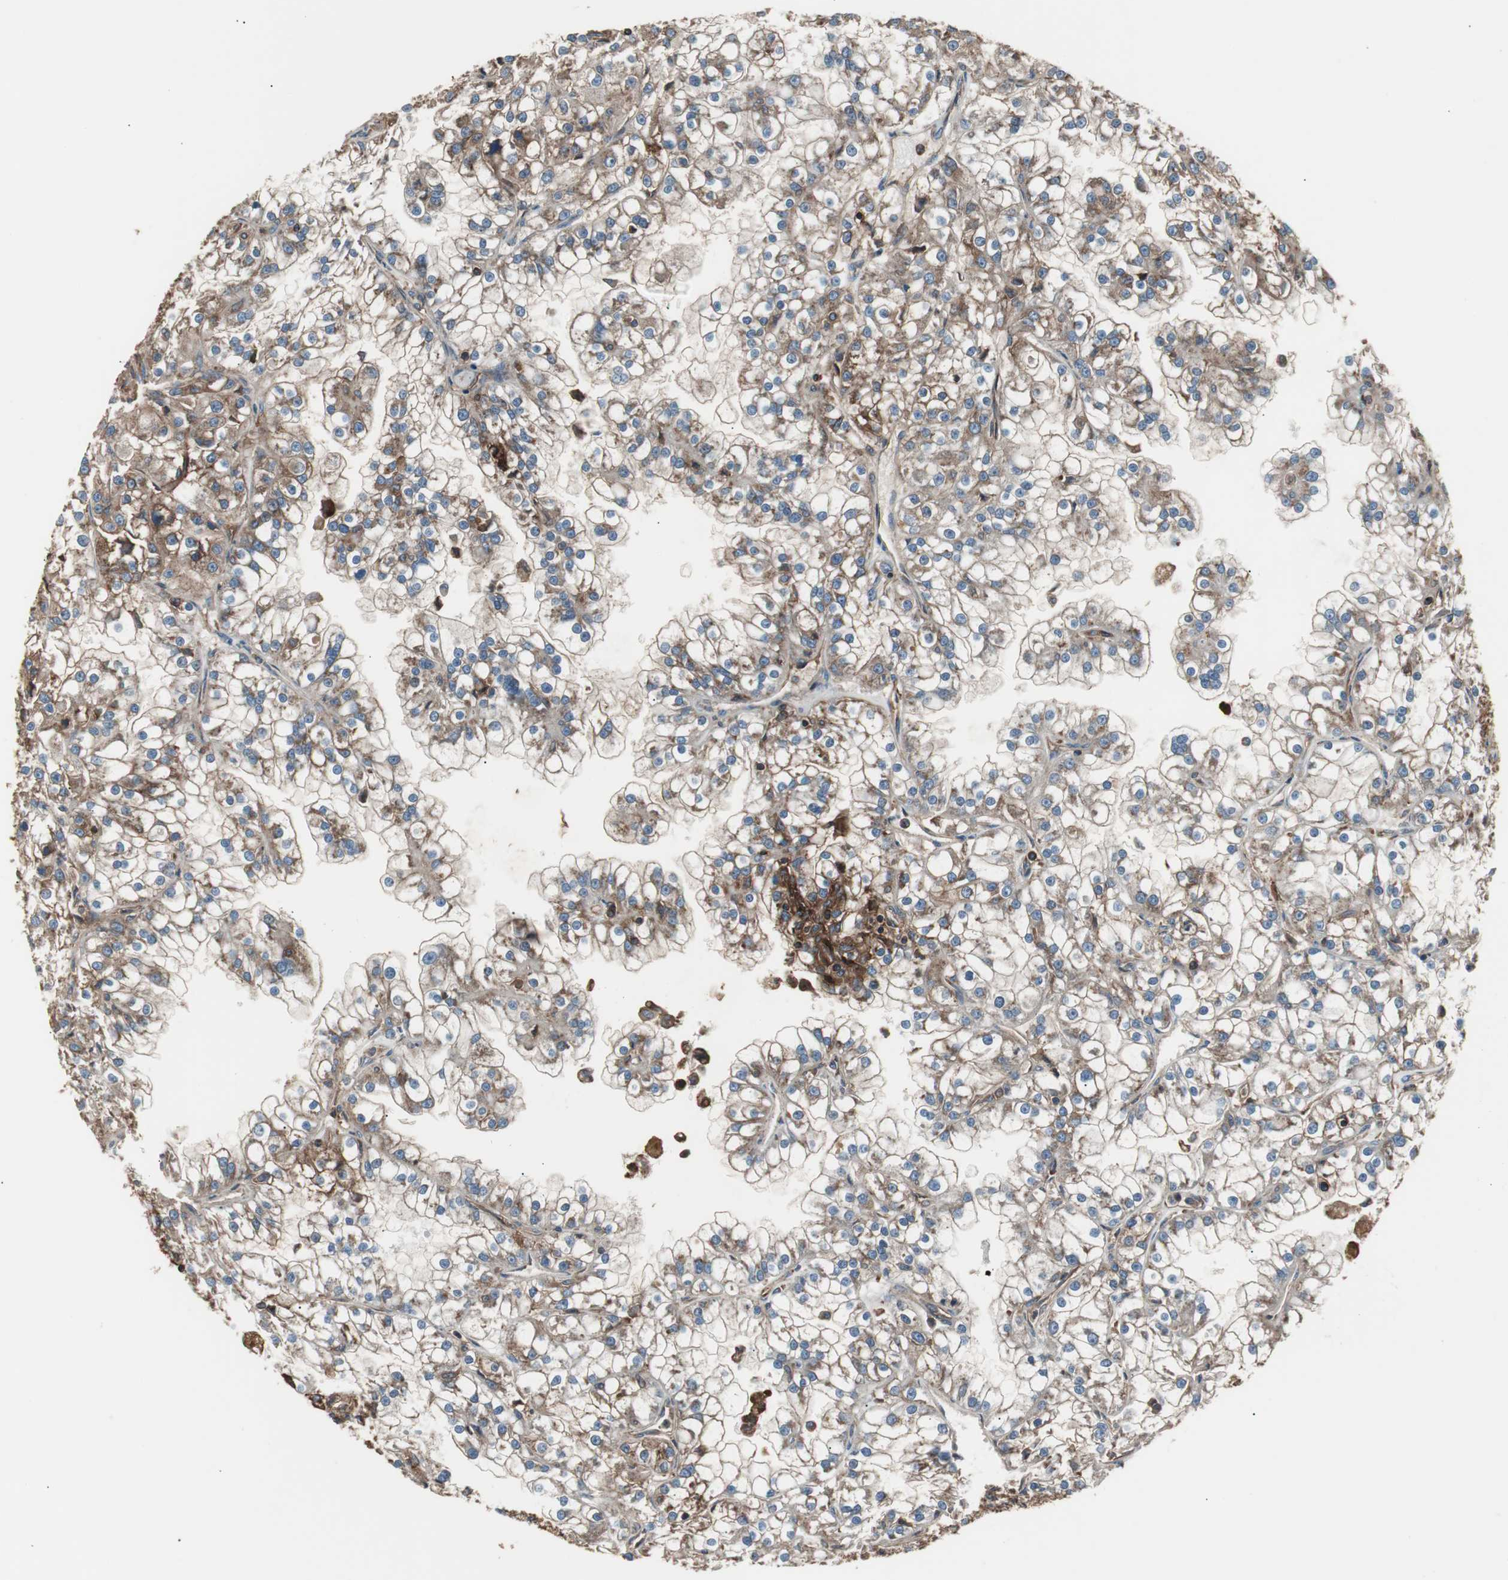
{"staining": {"intensity": "moderate", "quantity": "<25%", "location": "cytoplasmic/membranous"}, "tissue": "renal cancer", "cell_type": "Tumor cells", "image_type": "cancer", "snomed": [{"axis": "morphology", "description": "Adenocarcinoma, NOS"}, {"axis": "topography", "description": "Kidney"}], "caption": "DAB (3,3'-diaminobenzidine) immunohistochemical staining of human adenocarcinoma (renal) reveals moderate cytoplasmic/membranous protein positivity in approximately <25% of tumor cells. (Stains: DAB in brown, nuclei in blue, Microscopy: brightfield microscopy at high magnification).", "gene": "B2M", "patient": {"sex": "female", "age": 52}}